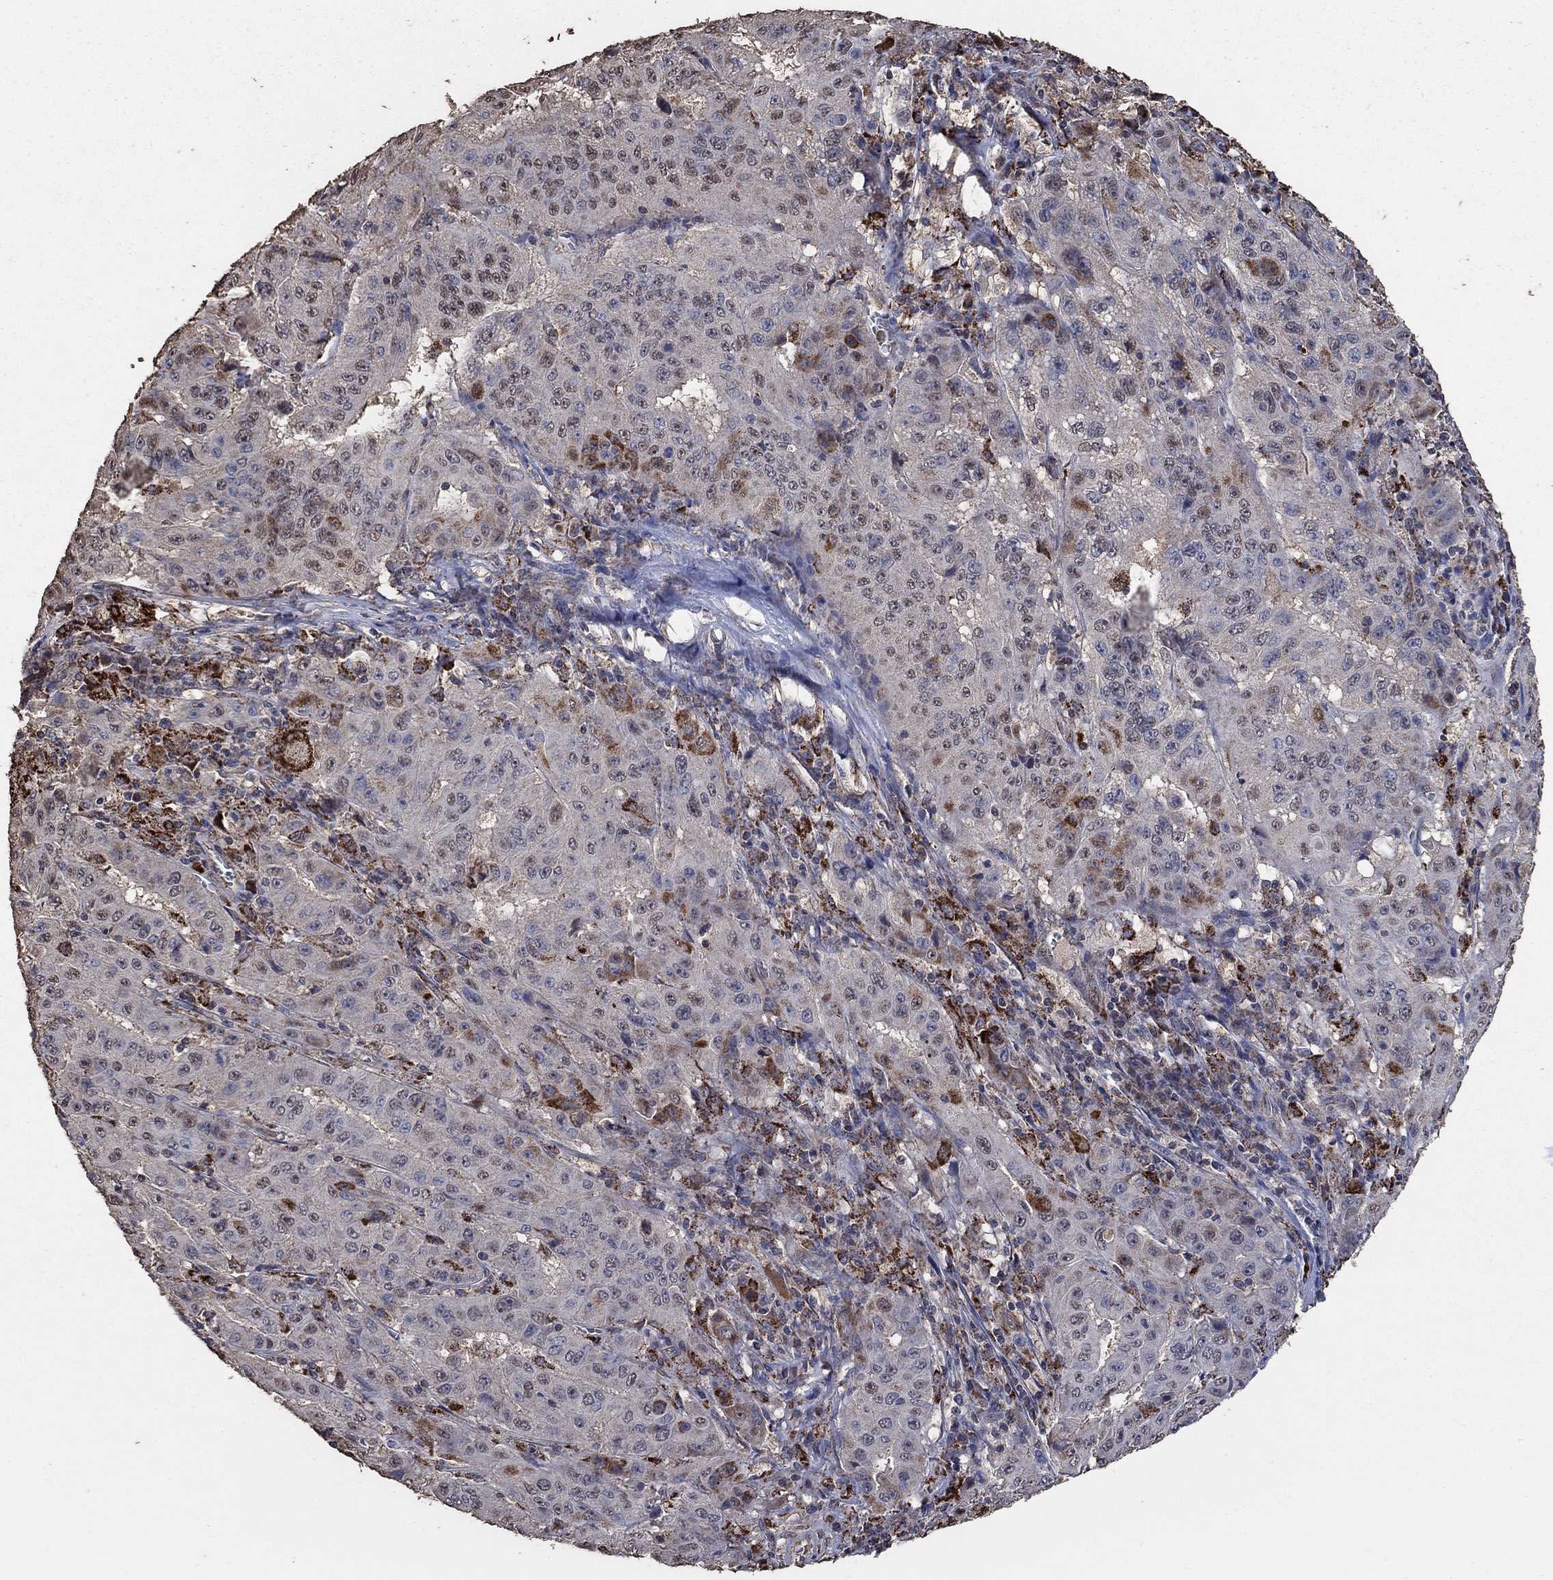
{"staining": {"intensity": "moderate", "quantity": "<25%", "location": "cytoplasmic/membranous"}, "tissue": "pancreatic cancer", "cell_type": "Tumor cells", "image_type": "cancer", "snomed": [{"axis": "morphology", "description": "Adenocarcinoma, NOS"}, {"axis": "topography", "description": "Pancreas"}], "caption": "A low amount of moderate cytoplasmic/membranous expression is appreciated in about <25% of tumor cells in pancreatic adenocarcinoma tissue.", "gene": "MRPS24", "patient": {"sex": "male", "age": 63}}